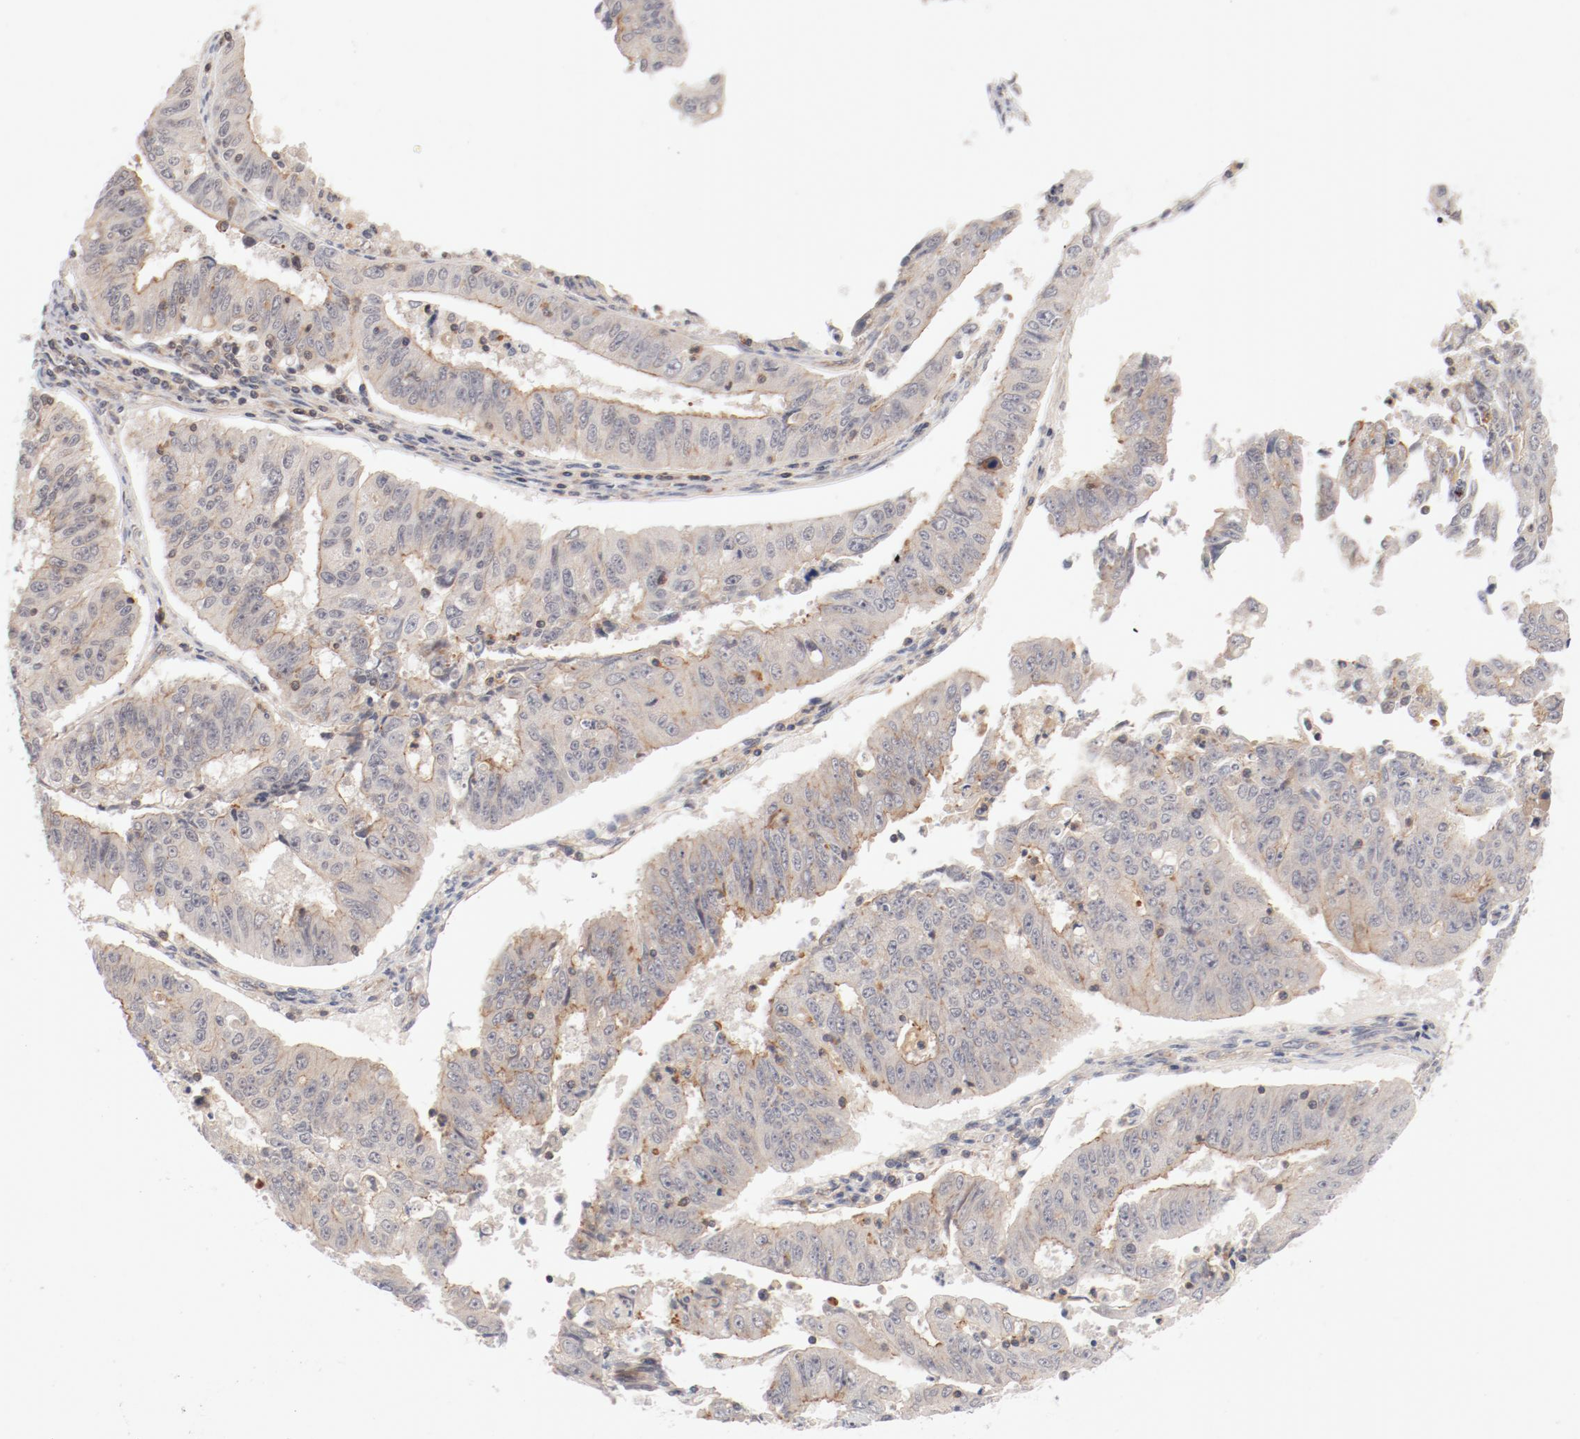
{"staining": {"intensity": "weak", "quantity": "<25%", "location": "cytoplasmic/membranous"}, "tissue": "endometrial cancer", "cell_type": "Tumor cells", "image_type": "cancer", "snomed": [{"axis": "morphology", "description": "Adenocarcinoma, NOS"}, {"axis": "topography", "description": "Endometrium"}], "caption": "Immunohistochemistry (IHC) of endometrial cancer shows no positivity in tumor cells. (DAB (3,3'-diaminobenzidine) immunohistochemistry, high magnification).", "gene": "ZNF267", "patient": {"sex": "female", "age": 42}}